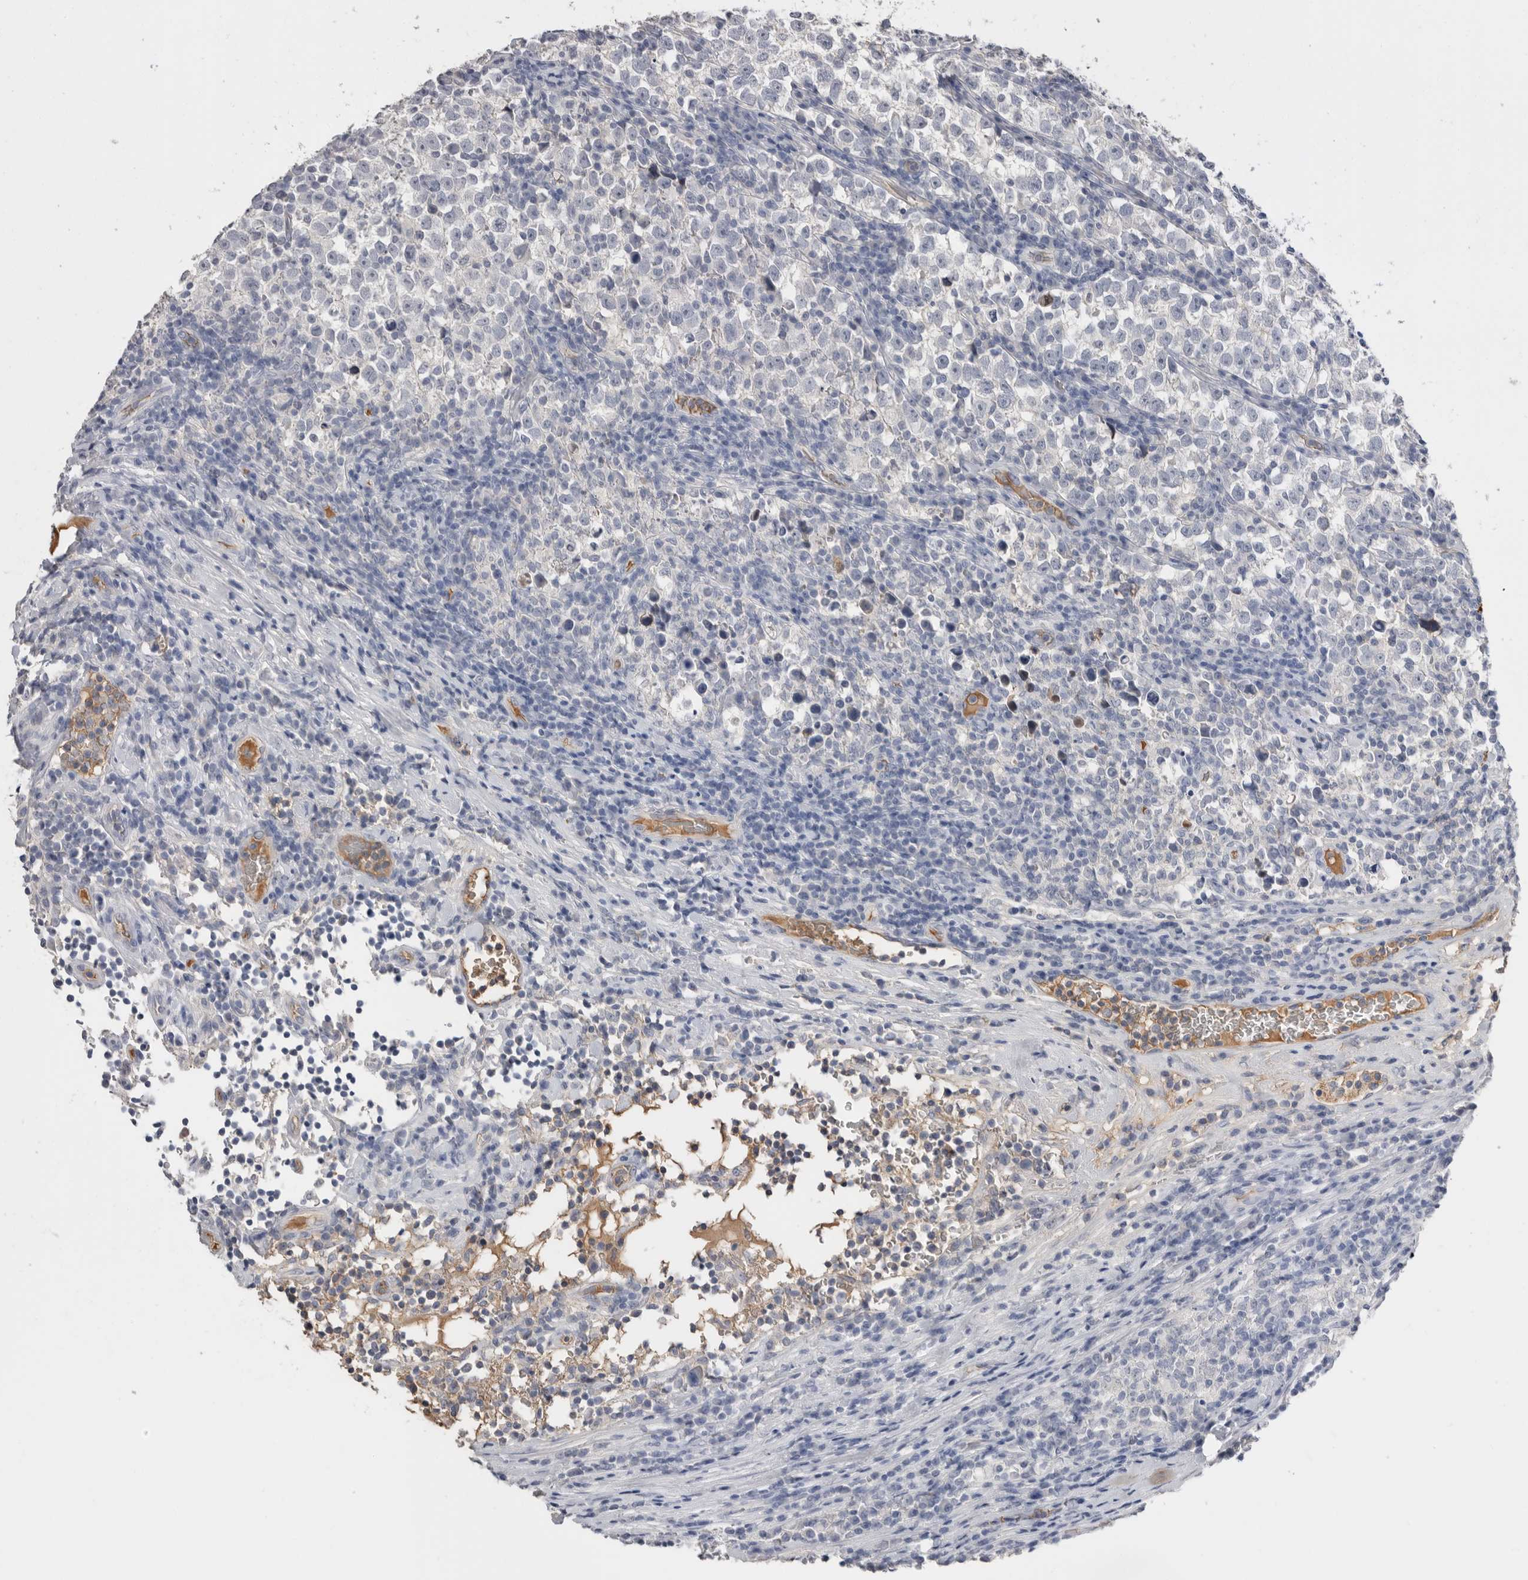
{"staining": {"intensity": "negative", "quantity": "none", "location": "none"}, "tissue": "testis cancer", "cell_type": "Tumor cells", "image_type": "cancer", "snomed": [{"axis": "morphology", "description": "Normal tissue, NOS"}, {"axis": "morphology", "description": "Seminoma, NOS"}, {"axis": "topography", "description": "Testis"}], "caption": "This is a image of immunohistochemistry (IHC) staining of seminoma (testis), which shows no expression in tumor cells.", "gene": "APOA2", "patient": {"sex": "male", "age": 43}}